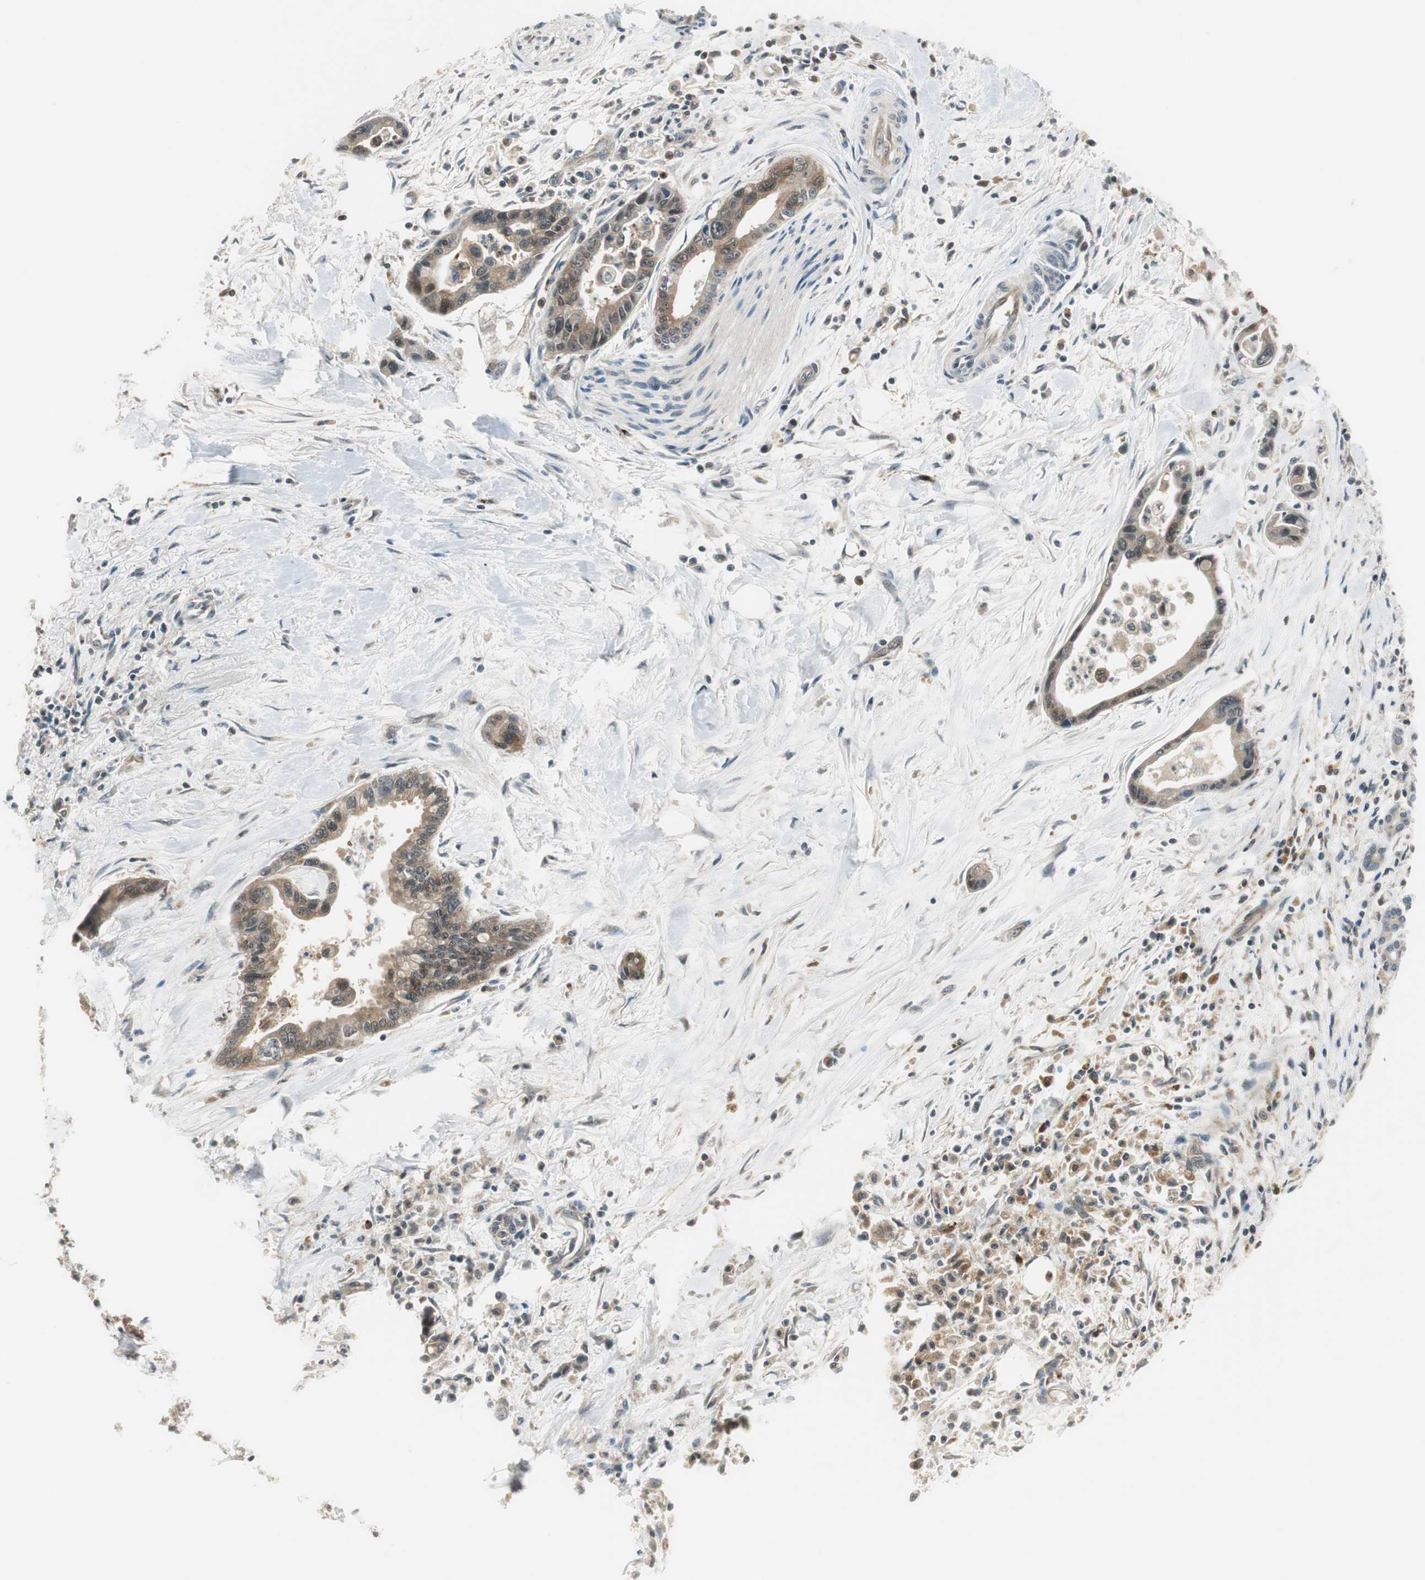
{"staining": {"intensity": "moderate", "quantity": ">75%", "location": "cytoplasmic/membranous"}, "tissue": "pancreatic cancer", "cell_type": "Tumor cells", "image_type": "cancer", "snomed": [{"axis": "morphology", "description": "Adenocarcinoma, NOS"}, {"axis": "topography", "description": "Pancreas"}], "caption": "Pancreatic cancer stained for a protein (brown) demonstrates moderate cytoplasmic/membranous positive expression in approximately >75% of tumor cells.", "gene": "NCK1", "patient": {"sex": "male", "age": 70}}